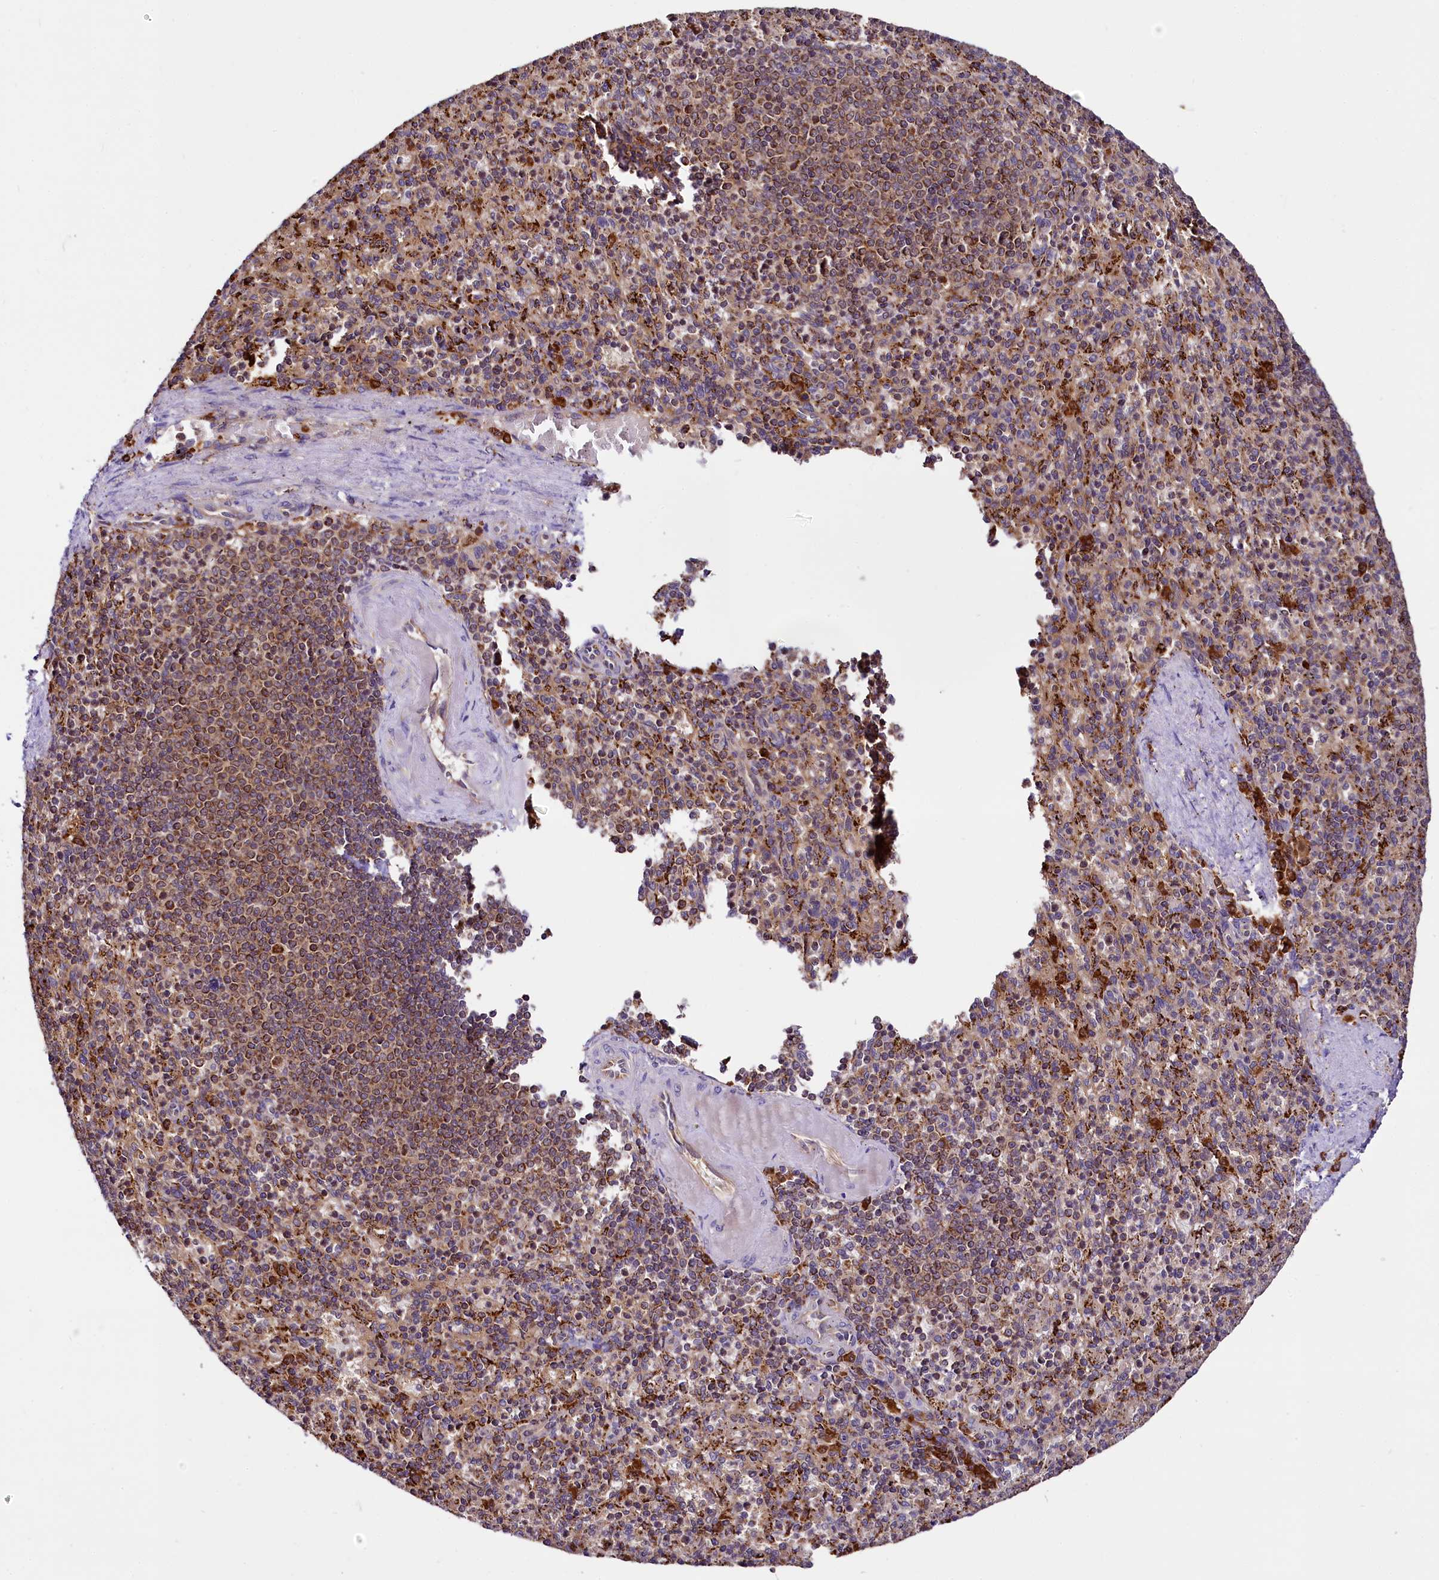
{"staining": {"intensity": "moderate", "quantity": ">75%", "location": "cytoplasmic/membranous"}, "tissue": "spleen", "cell_type": "Cells in red pulp", "image_type": "normal", "snomed": [{"axis": "morphology", "description": "Normal tissue, NOS"}, {"axis": "topography", "description": "Spleen"}], "caption": "Immunohistochemistry of normal human spleen displays medium levels of moderate cytoplasmic/membranous positivity in approximately >75% of cells in red pulp. Nuclei are stained in blue.", "gene": "UFM1", "patient": {"sex": "female", "age": 74}}